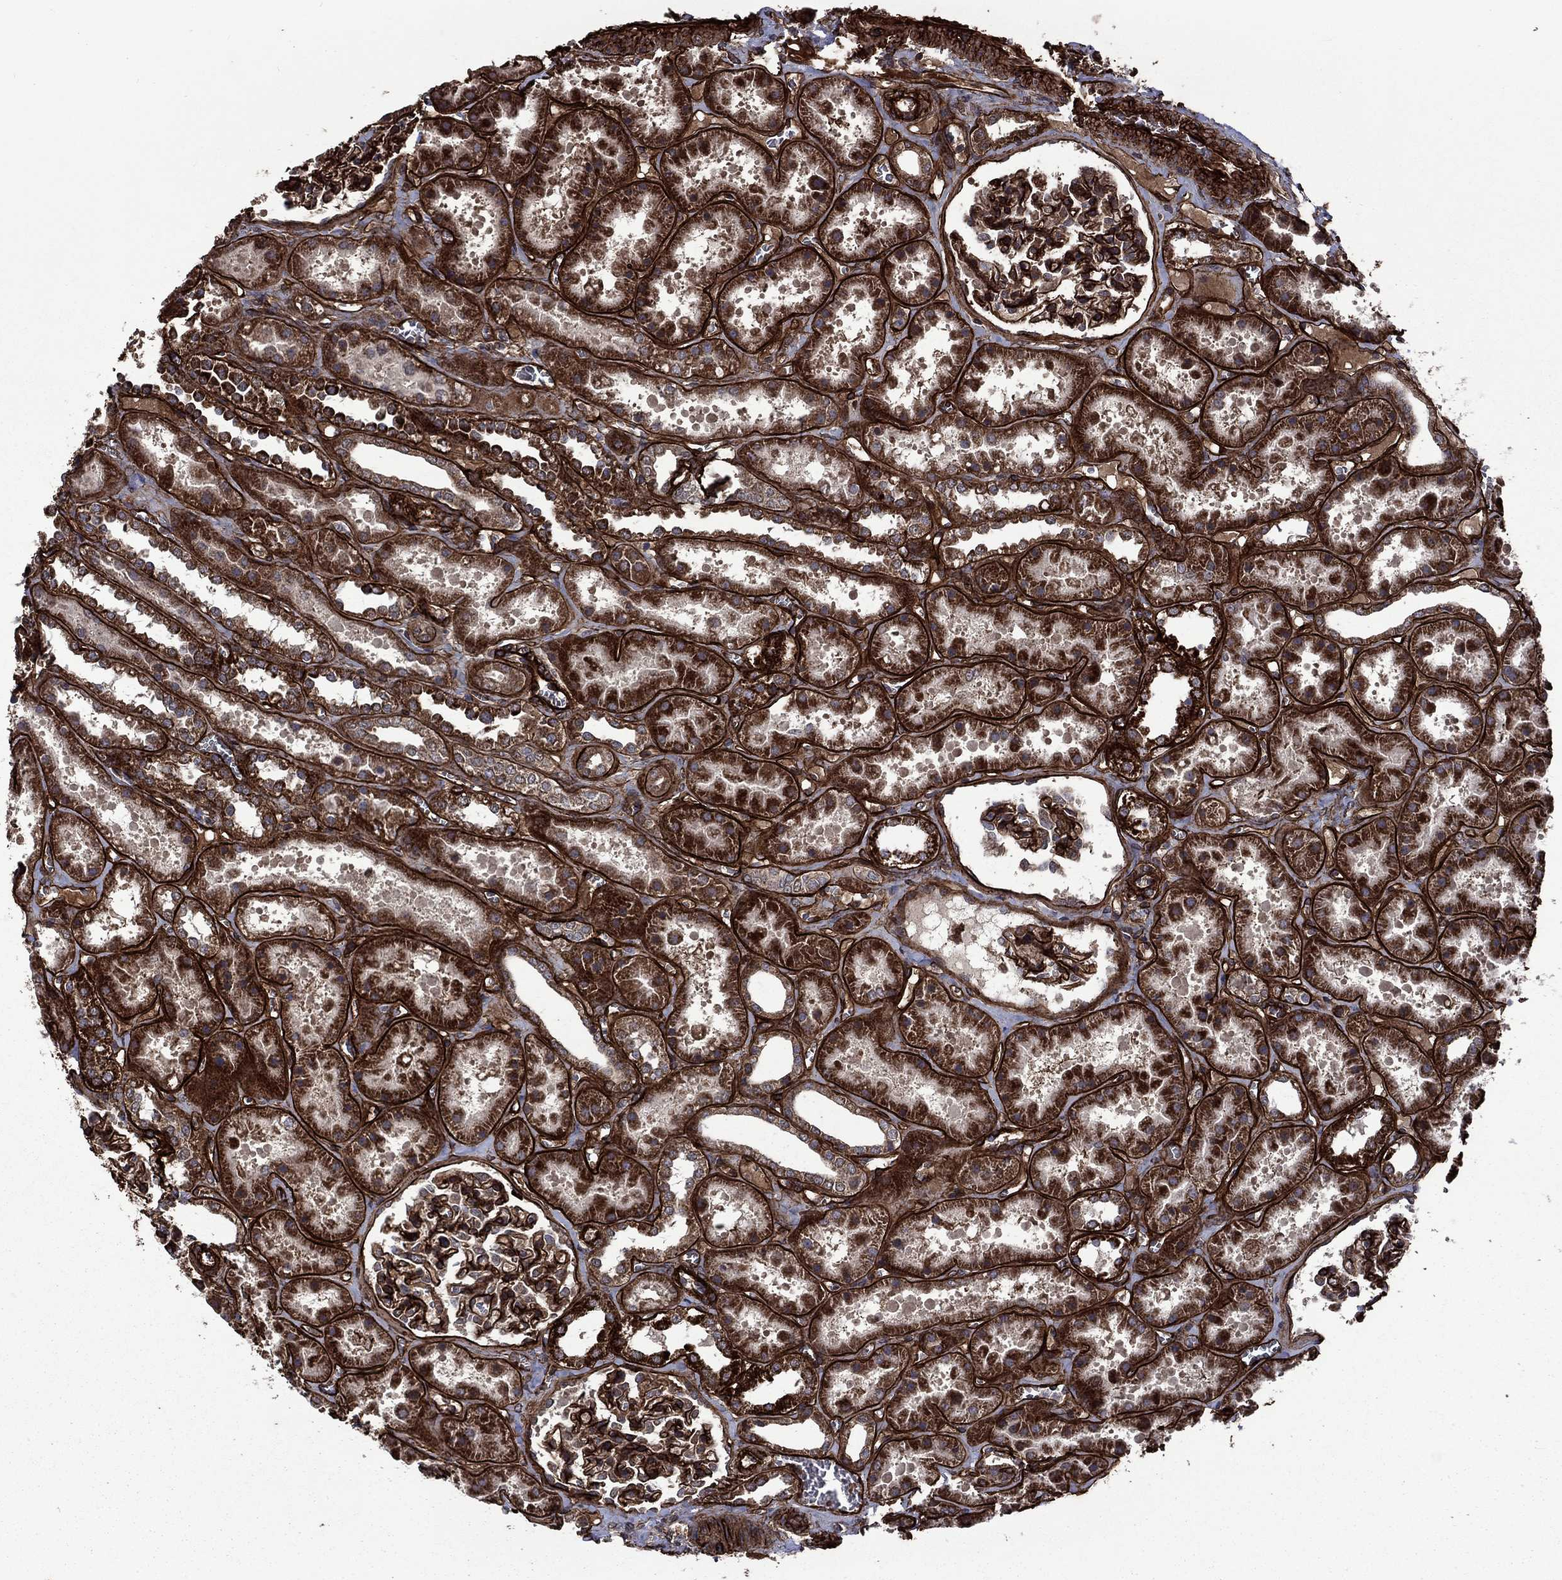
{"staining": {"intensity": "strong", "quantity": "25%-75%", "location": "cytoplasmic/membranous"}, "tissue": "kidney", "cell_type": "Cells in glomeruli", "image_type": "normal", "snomed": [{"axis": "morphology", "description": "Normal tissue, NOS"}, {"axis": "topography", "description": "Kidney"}], "caption": "Strong cytoplasmic/membranous positivity for a protein is present in about 25%-75% of cells in glomeruli of unremarkable kidney using immunohistochemistry (IHC).", "gene": "COL18A1", "patient": {"sex": "female", "age": 41}}